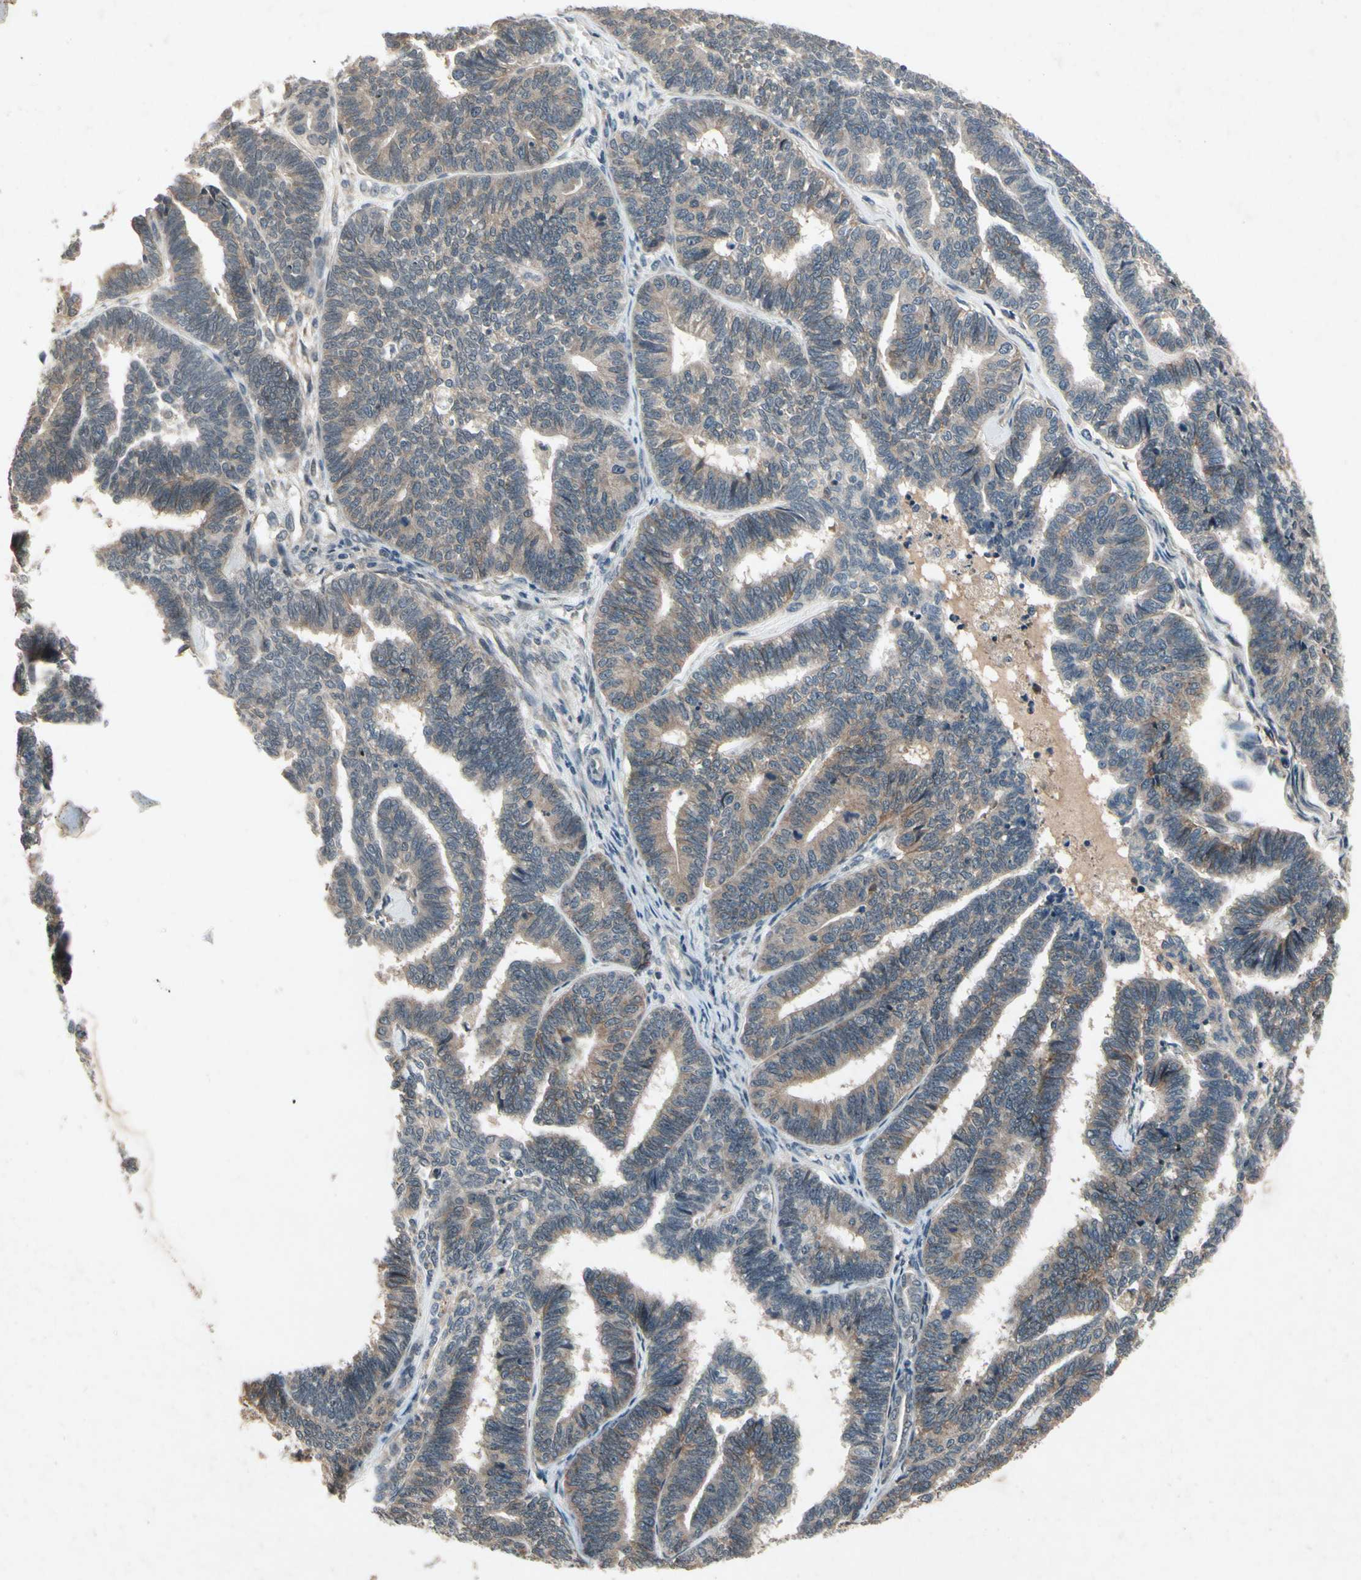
{"staining": {"intensity": "weak", "quantity": ">75%", "location": "cytoplasmic/membranous"}, "tissue": "endometrial cancer", "cell_type": "Tumor cells", "image_type": "cancer", "snomed": [{"axis": "morphology", "description": "Adenocarcinoma, NOS"}, {"axis": "topography", "description": "Endometrium"}], "caption": "Human endometrial cancer stained with a brown dye demonstrates weak cytoplasmic/membranous positive staining in approximately >75% of tumor cells.", "gene": "DPY19L3", "patient": {"sex": "female", "age": 70}}